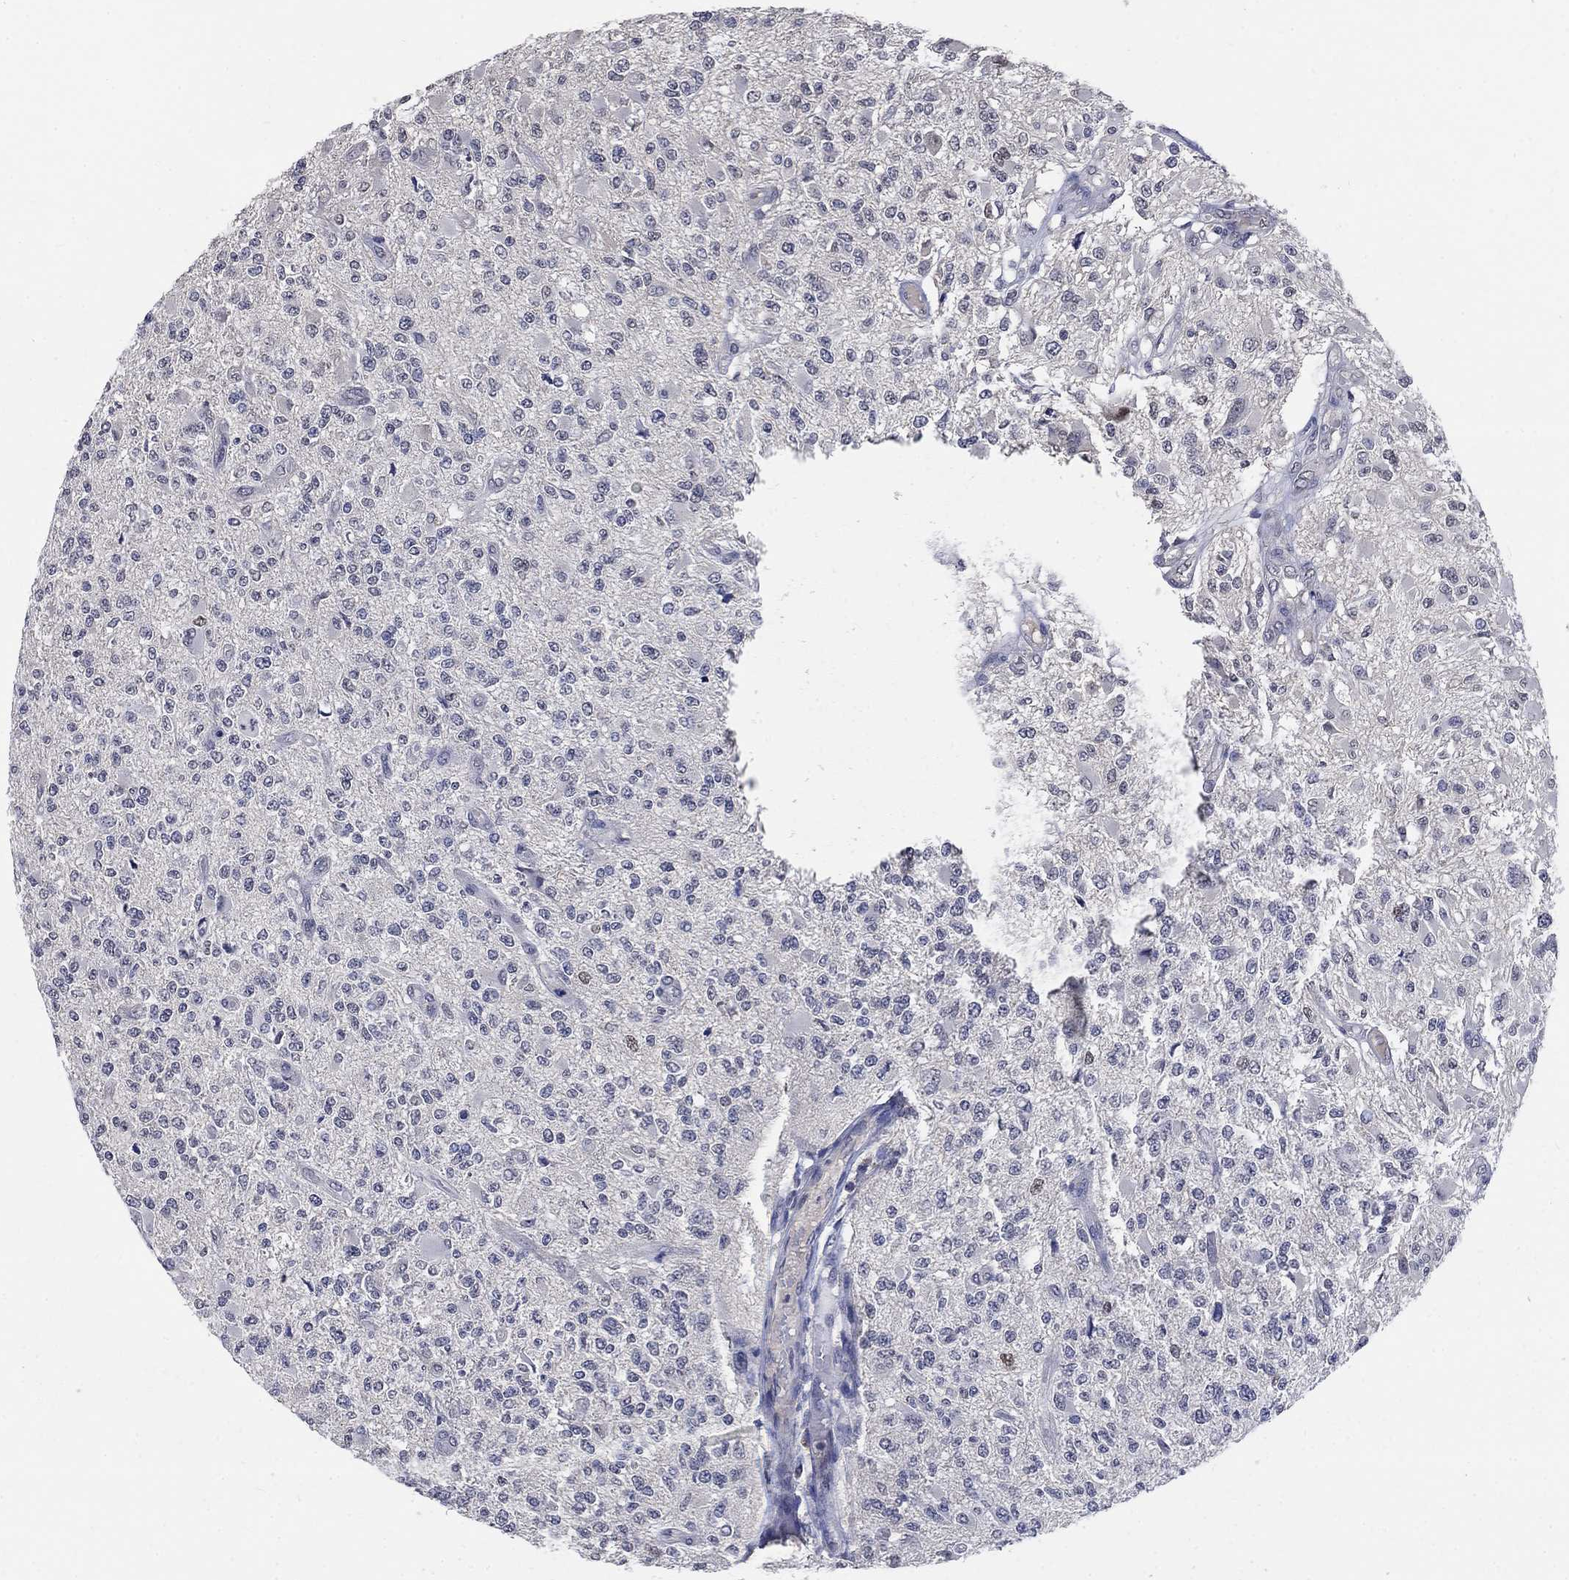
{"staining": {"intensity": "negative", "quantity": "none", "location": "none"}, "tissue": "glioma", "cell_type": "Tumor cells", "image_type": "cancer", "snomed": [{"axis": "morphology", "description": "Glioma, malignant, High grade"}, {"axis": "topography", "description": "Brain"}], "caption": "This is an immunohistochemistry histopathology image of glioma. There is no expression in tumor cells.", "gene": "ZBTB18", "patient": {"sex": "female", "age": 63}}